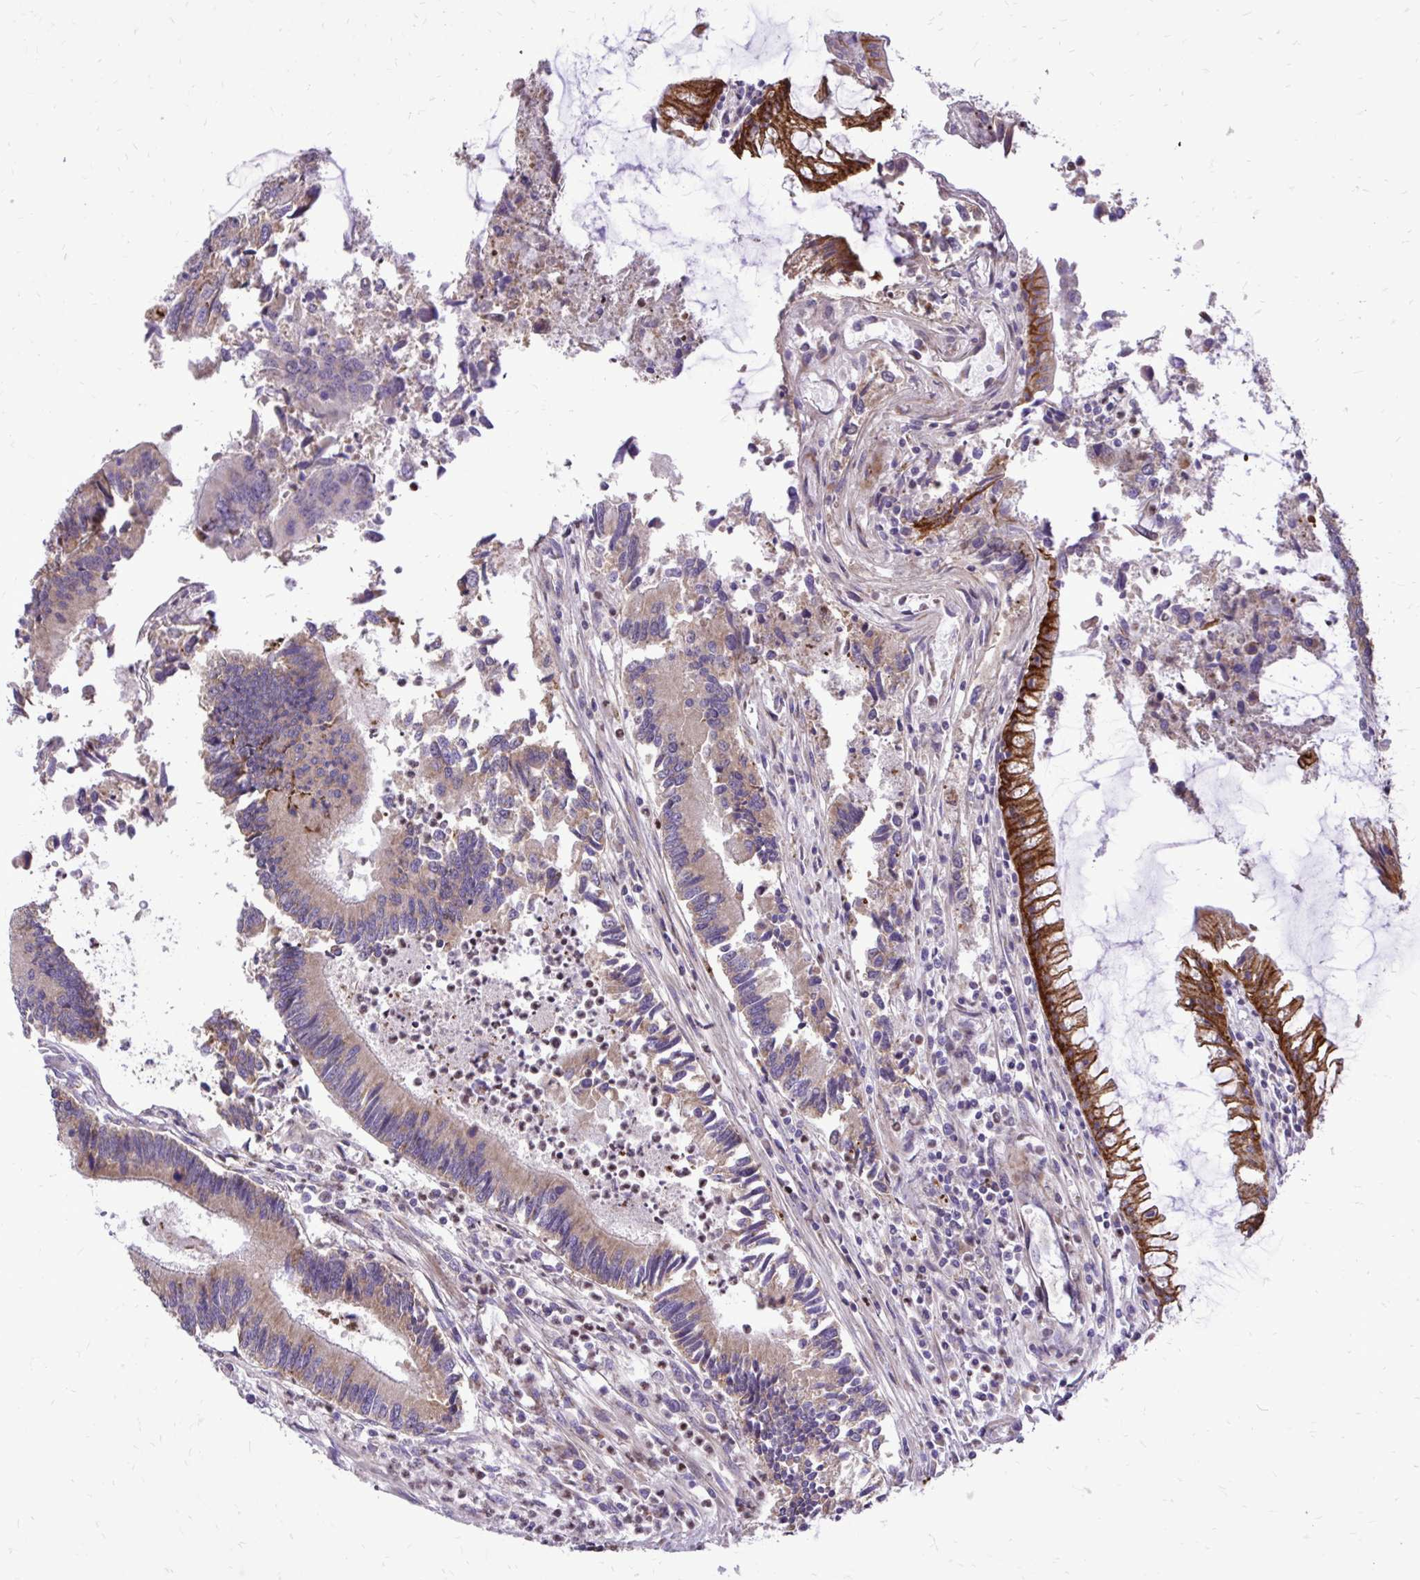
{"staining": {"intensity": "moderate", "quantity": "25%-75%", "location": "cytoplasmic/membranous"}, "tissue": "colorectal cancer", "cell_type": "Tumor cells", "image_type": "cancer", "snomed": [{"axis": "morphology", "description": "Adenocarcinoma, NOS"}, {"axis": "topography", "description": "Colon"}], "caption": "The micrograph reveals staining of colorectal adenocarcinoma, revealing moderate cytoplasmic/membranous protein positivity (brown color) within tumor cells.", "gene": "ABCC3", "patient": {"sex": "female", "age": 67}}